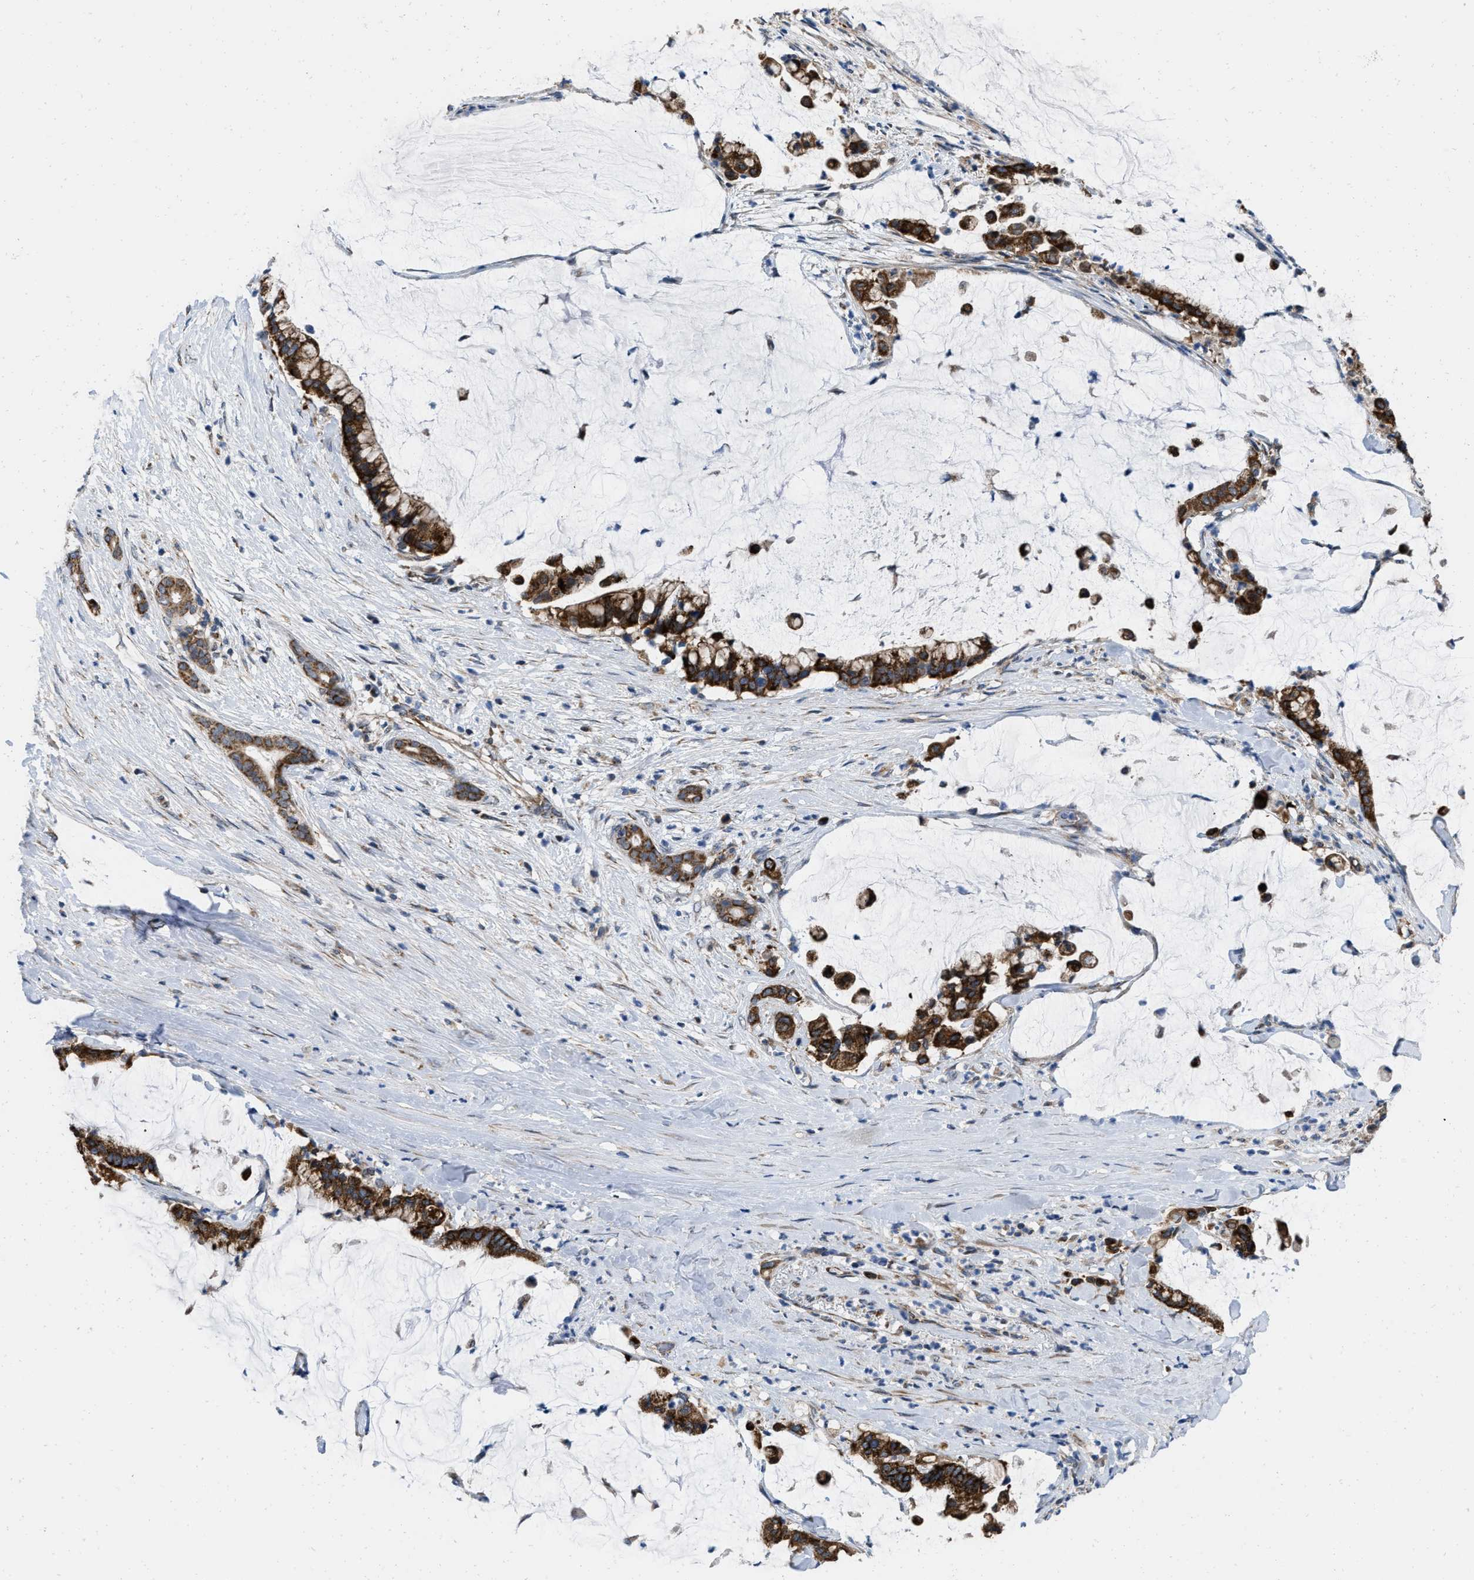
{"staining": {"intensity": "strong", "quantity": ">75%", "location": "cytoplasmic/membranous"}, "tissue": "pancreatic cancer", "cell_type": "Tumor cells", "image_type": "cancer", "snomed": [{"axis": "morphology", "description": "Adenocarcinoma, NOS"}, {"axis": "topography", "description": "Pancreas"}], "caption": "A micrograph of pancreatic cancer (adenocarcinoma) stained for a protein exhibits strong cytoplasmic/membranous brown staining in tumor cells.", "gene": "AKAP1", "patient": {"sex": "male", "age": 41}}